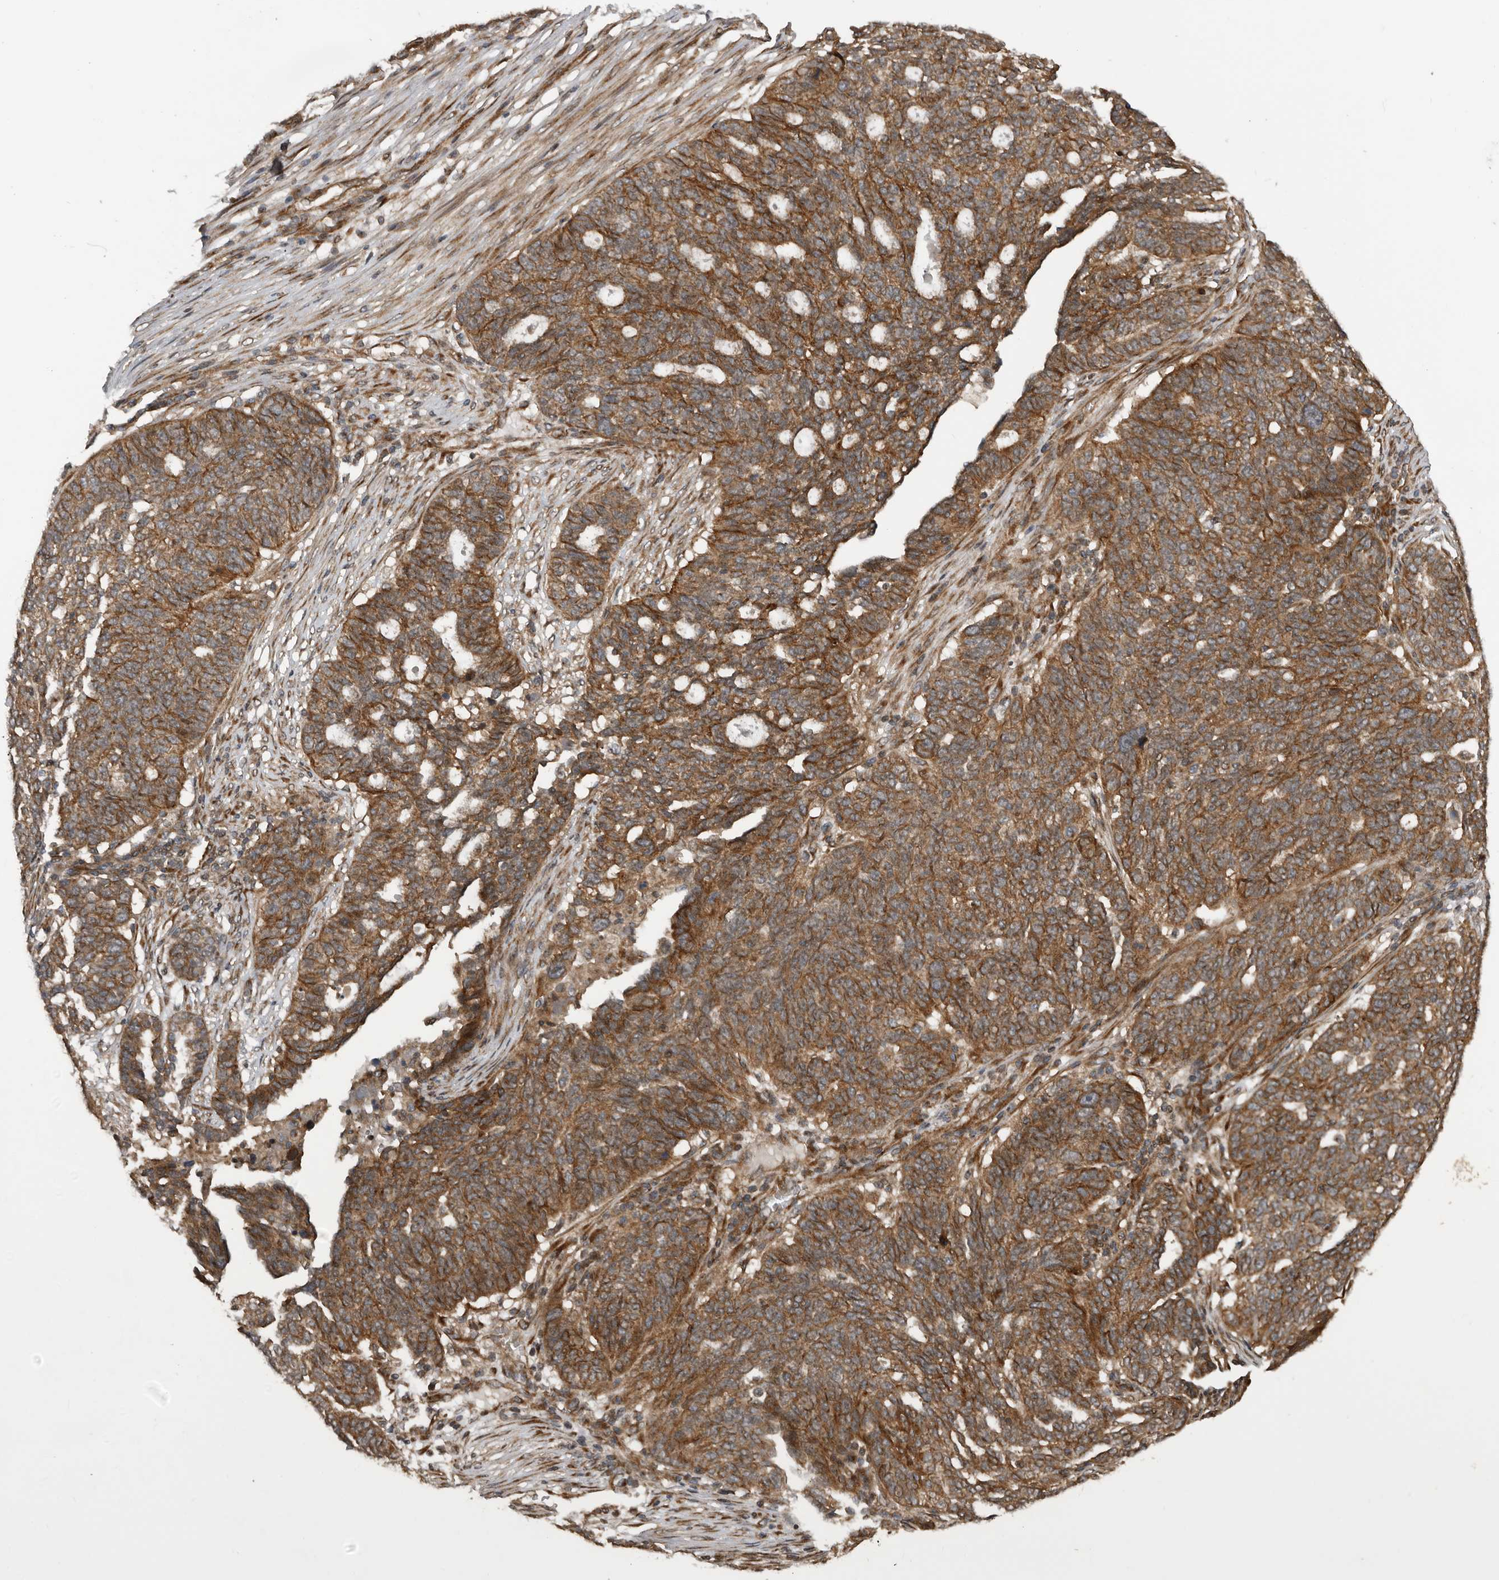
{"staining": {"intensity": "moderate", "quantity": ">75%", "location": "cytoplasmic/membranous"}, "tissue": "ovarian cancer", "cell_type": "Tumor cells", "image_type": "cancer", "snomed": [{"axis": "morphology", "description": "Cystadenocarcinoma, serous, NOS"}, {"axis": "topography", "description": "Ovary"}], "caption": "Protein staining shows moderate cytoplasmic/membranous expression in approximately >75% of tumor cells in serous cystadenocarcinoma (ovarian). Using DAB (3,3'-diaminobenzidine) (brown) and hematoxylin (blue) stains, captured at high magnification using brightfield microscopy.", "gene": "CCDC190", "patient": {"sex": "female", "age": 59}}